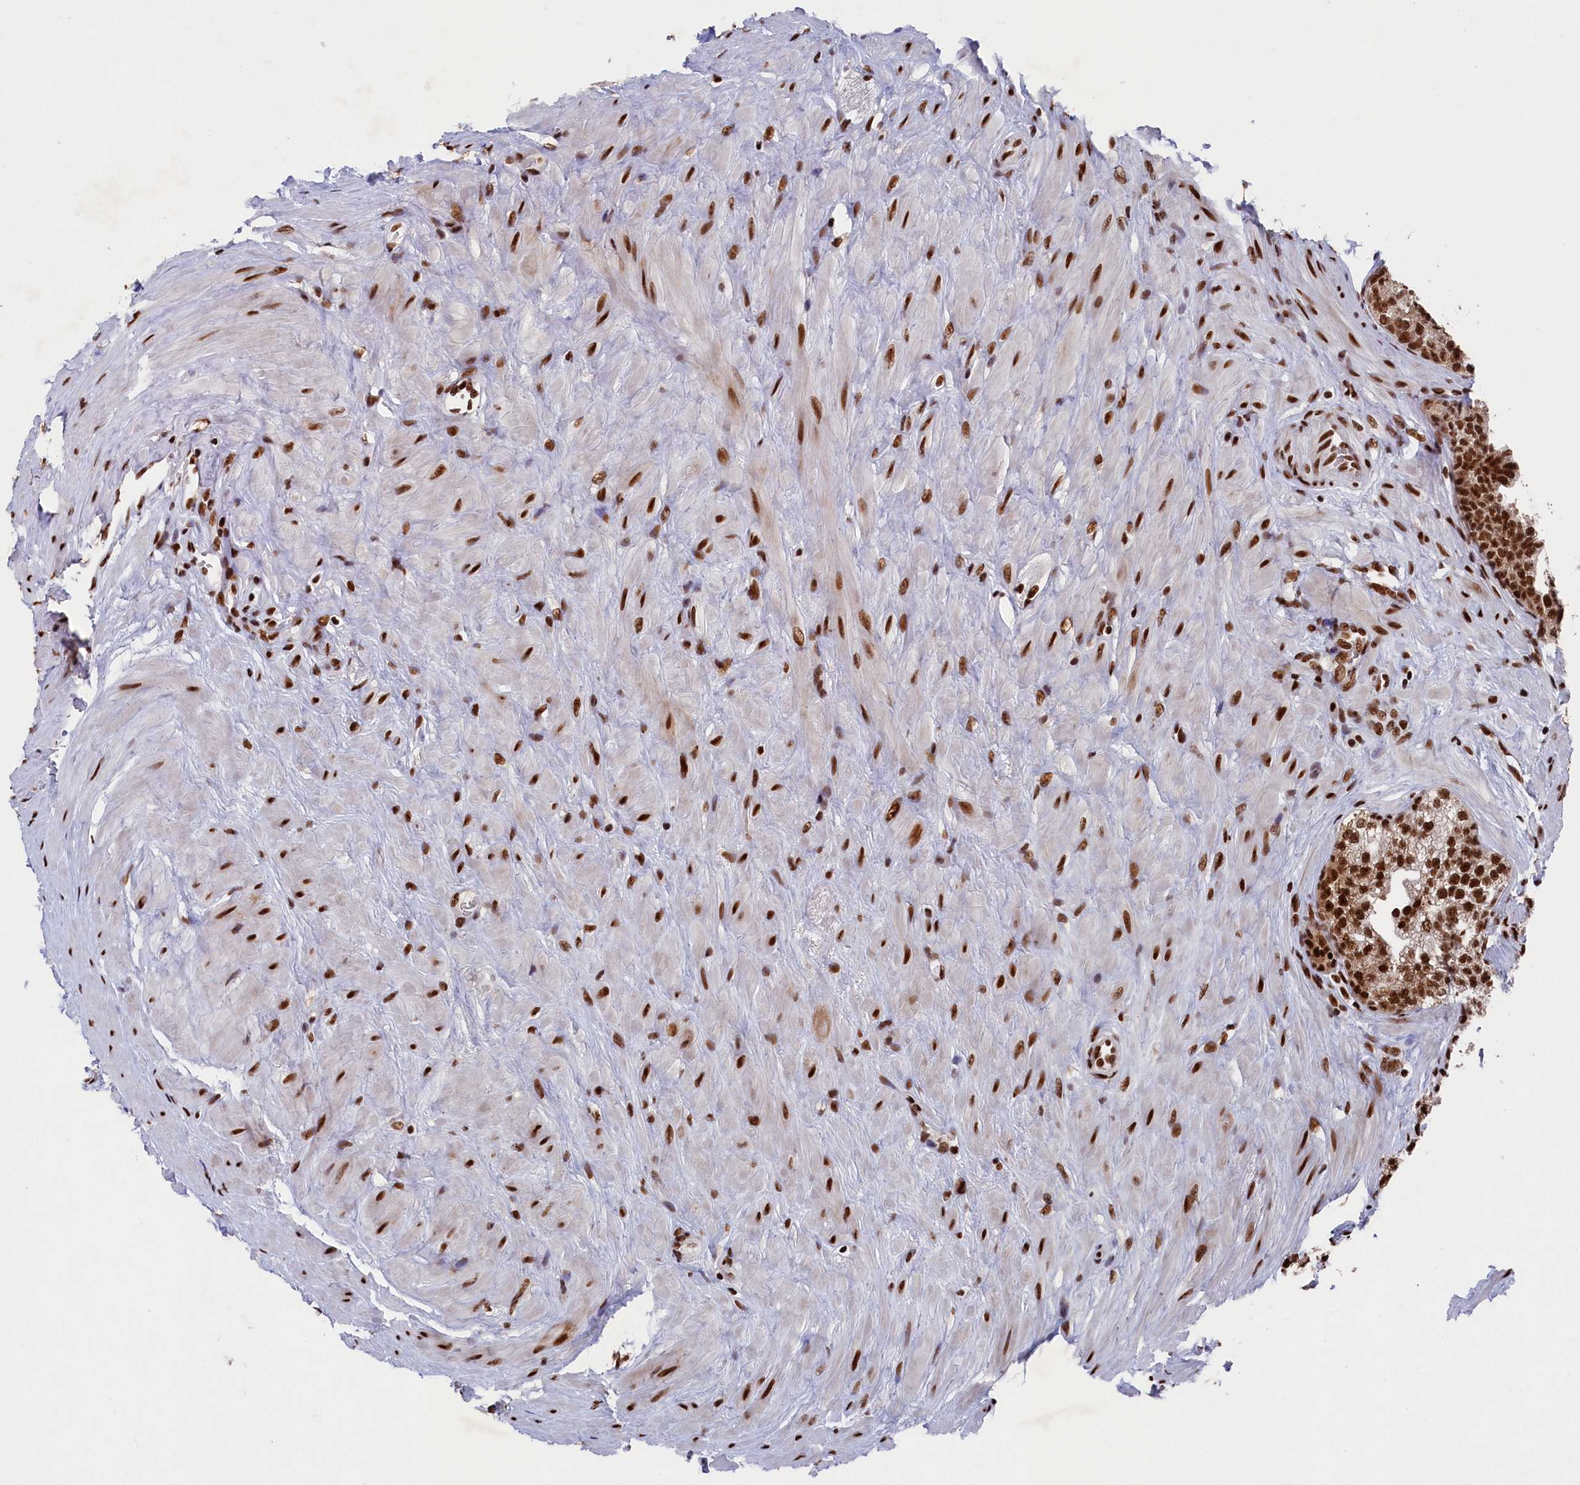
{"staining": {"intensity": "strong", "quantity": ">75%", "location": "nuclear"}, "tissue": "prostate", "cell_type": "Glandular cells", "image_type": "normal", "snomed": [{"axis": "morphology", "description": "Normal tissue, NOS"}, {"axis": "topography", "description": "Prostate"}], "caption": "Prostate stained with a protein marker reveals strong staining in glandular cells.", "gene": "PRPF31", "patient": {"sex": "male", "age": 60}}